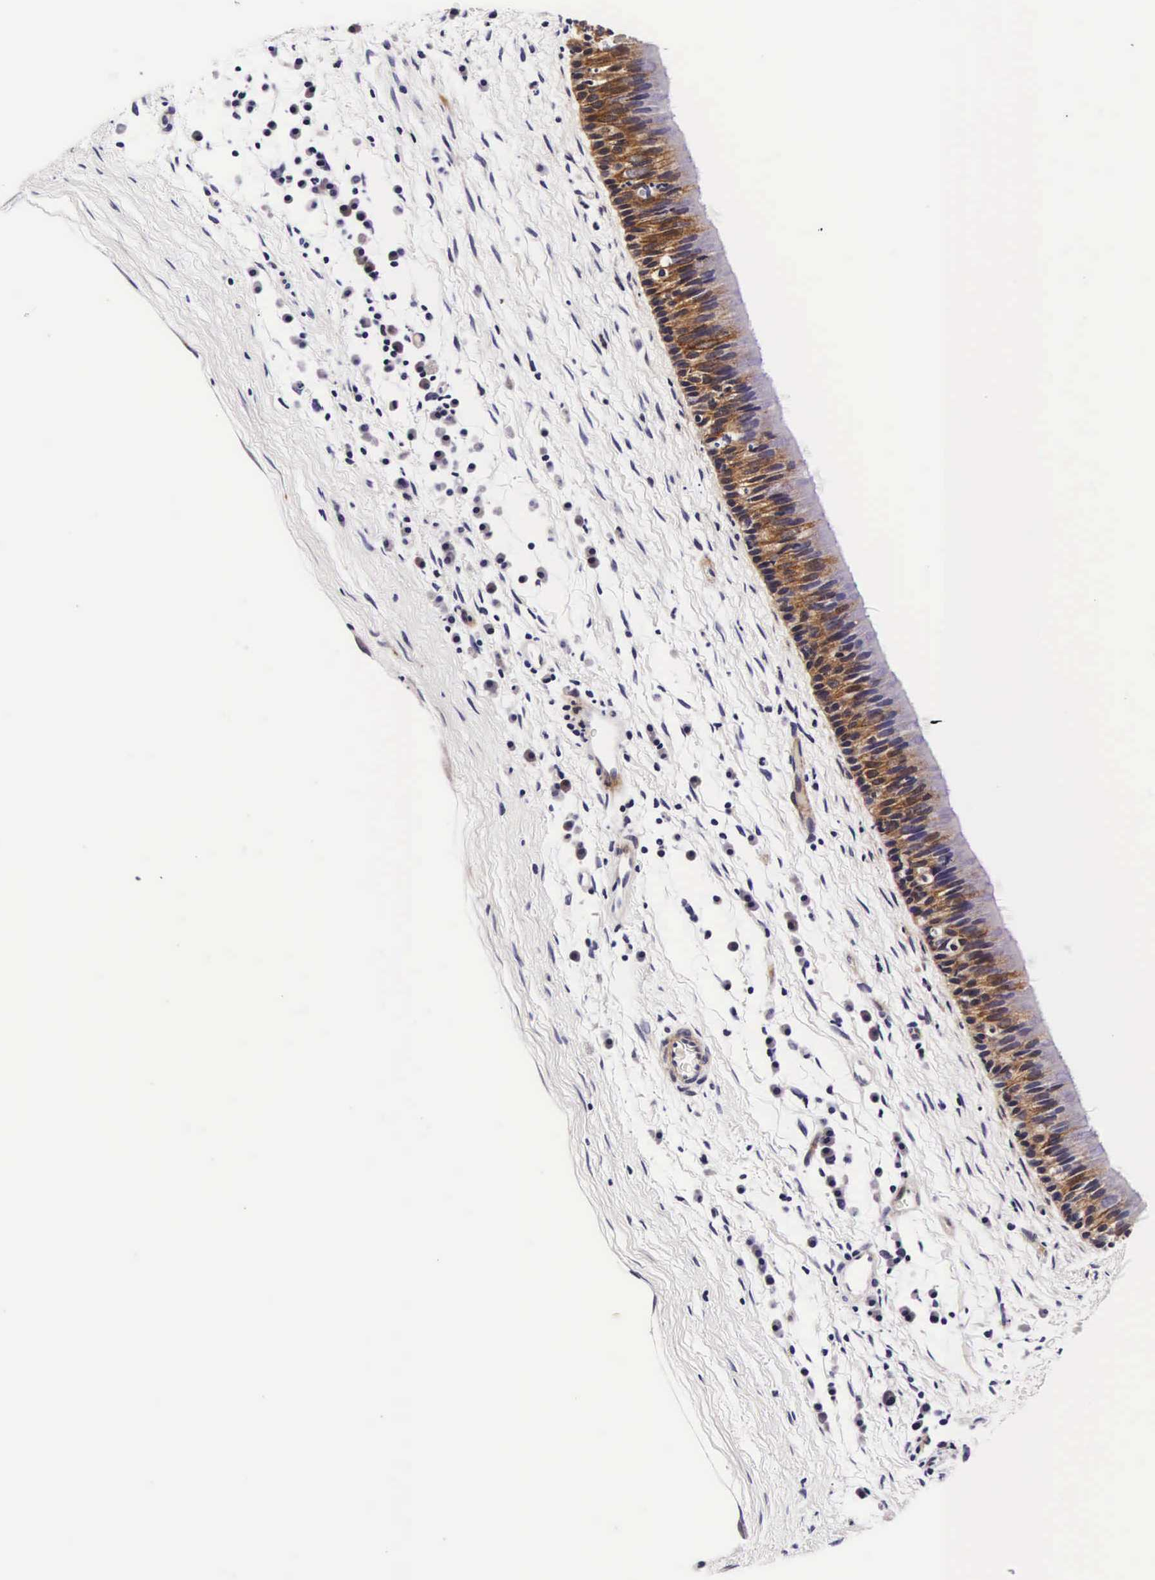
{"staining": {"intensity": "strong", "quantity": ">75%", "location": "cytoplasmic/membranous"}, "tissue": "nasopharynx", "cell_type": "Respiratory epithelial cells", "image_type": "normal", "snomed": [{"axis": "morphology", "description": "Normal tissue, NOS"}, {"axis": "topography", "description": "Nasopharynx"}], "caption": "Protein staining displays strong cytoplasmic/membranous expression in about >75% of respiratory epithelial cells in benign nasopharynx.", "gene": "UPRT", "patient": {"sex": "male", "age": 13}}